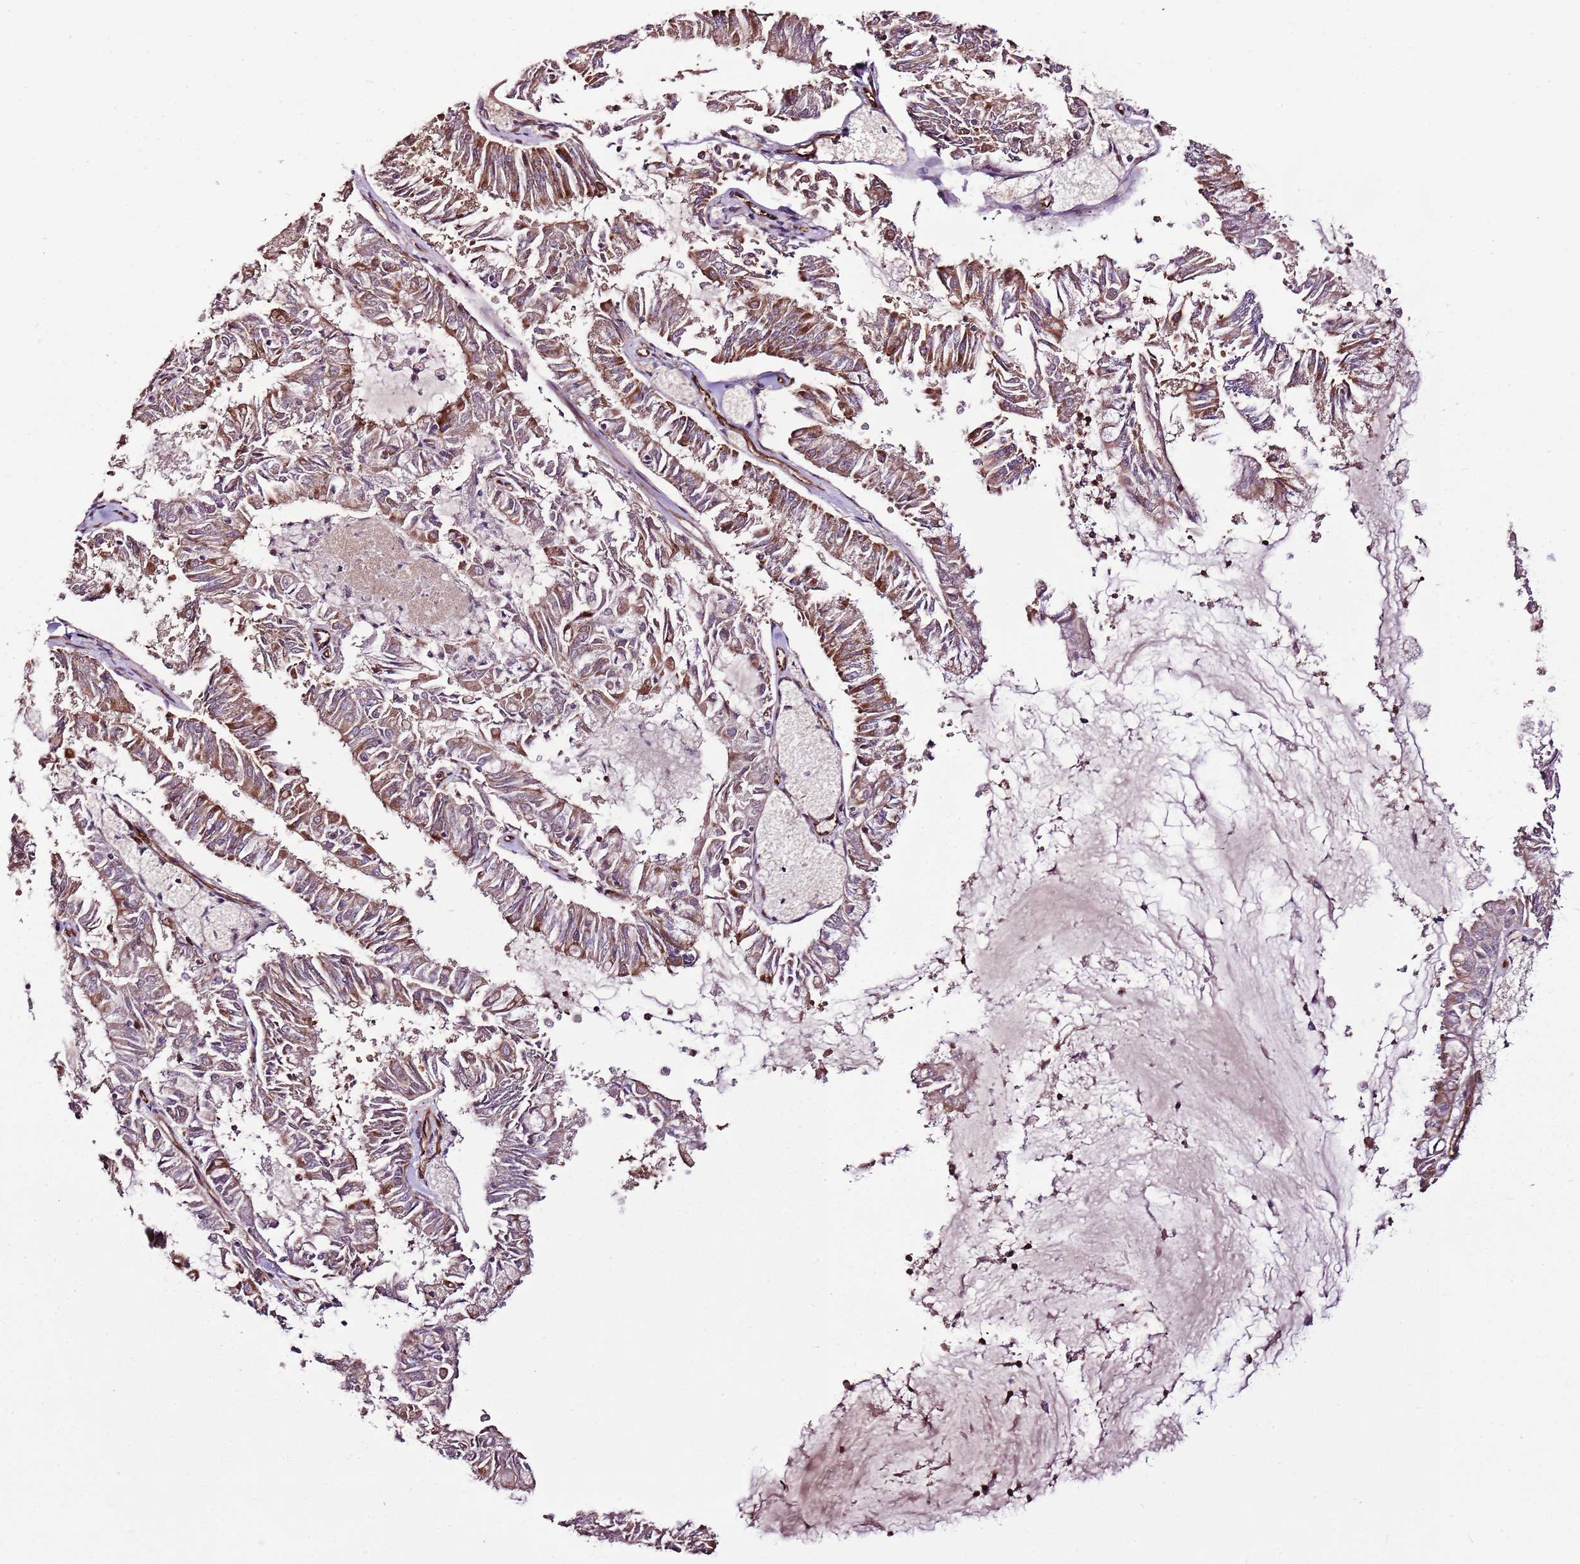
{"staining": {"intensity": "moderate", "quantity": "25%-75%", "location": "cytoplasmic/membranous"}, "tissue": "endometrial cancer", "cell_type": "Tumor cells", "image_type": "cancer", "snomed": [{"axis": "morphology", "description": "Adenocarcinoma, NOS"}, {"axis": "topography", "description": "Endometrium"}], "caption": "Endometrial cancer stained with a protein marker shows moderate staining in tumor cells.", "gene": "ZNF827", "patient": {"sex": "female", "age": 57}}